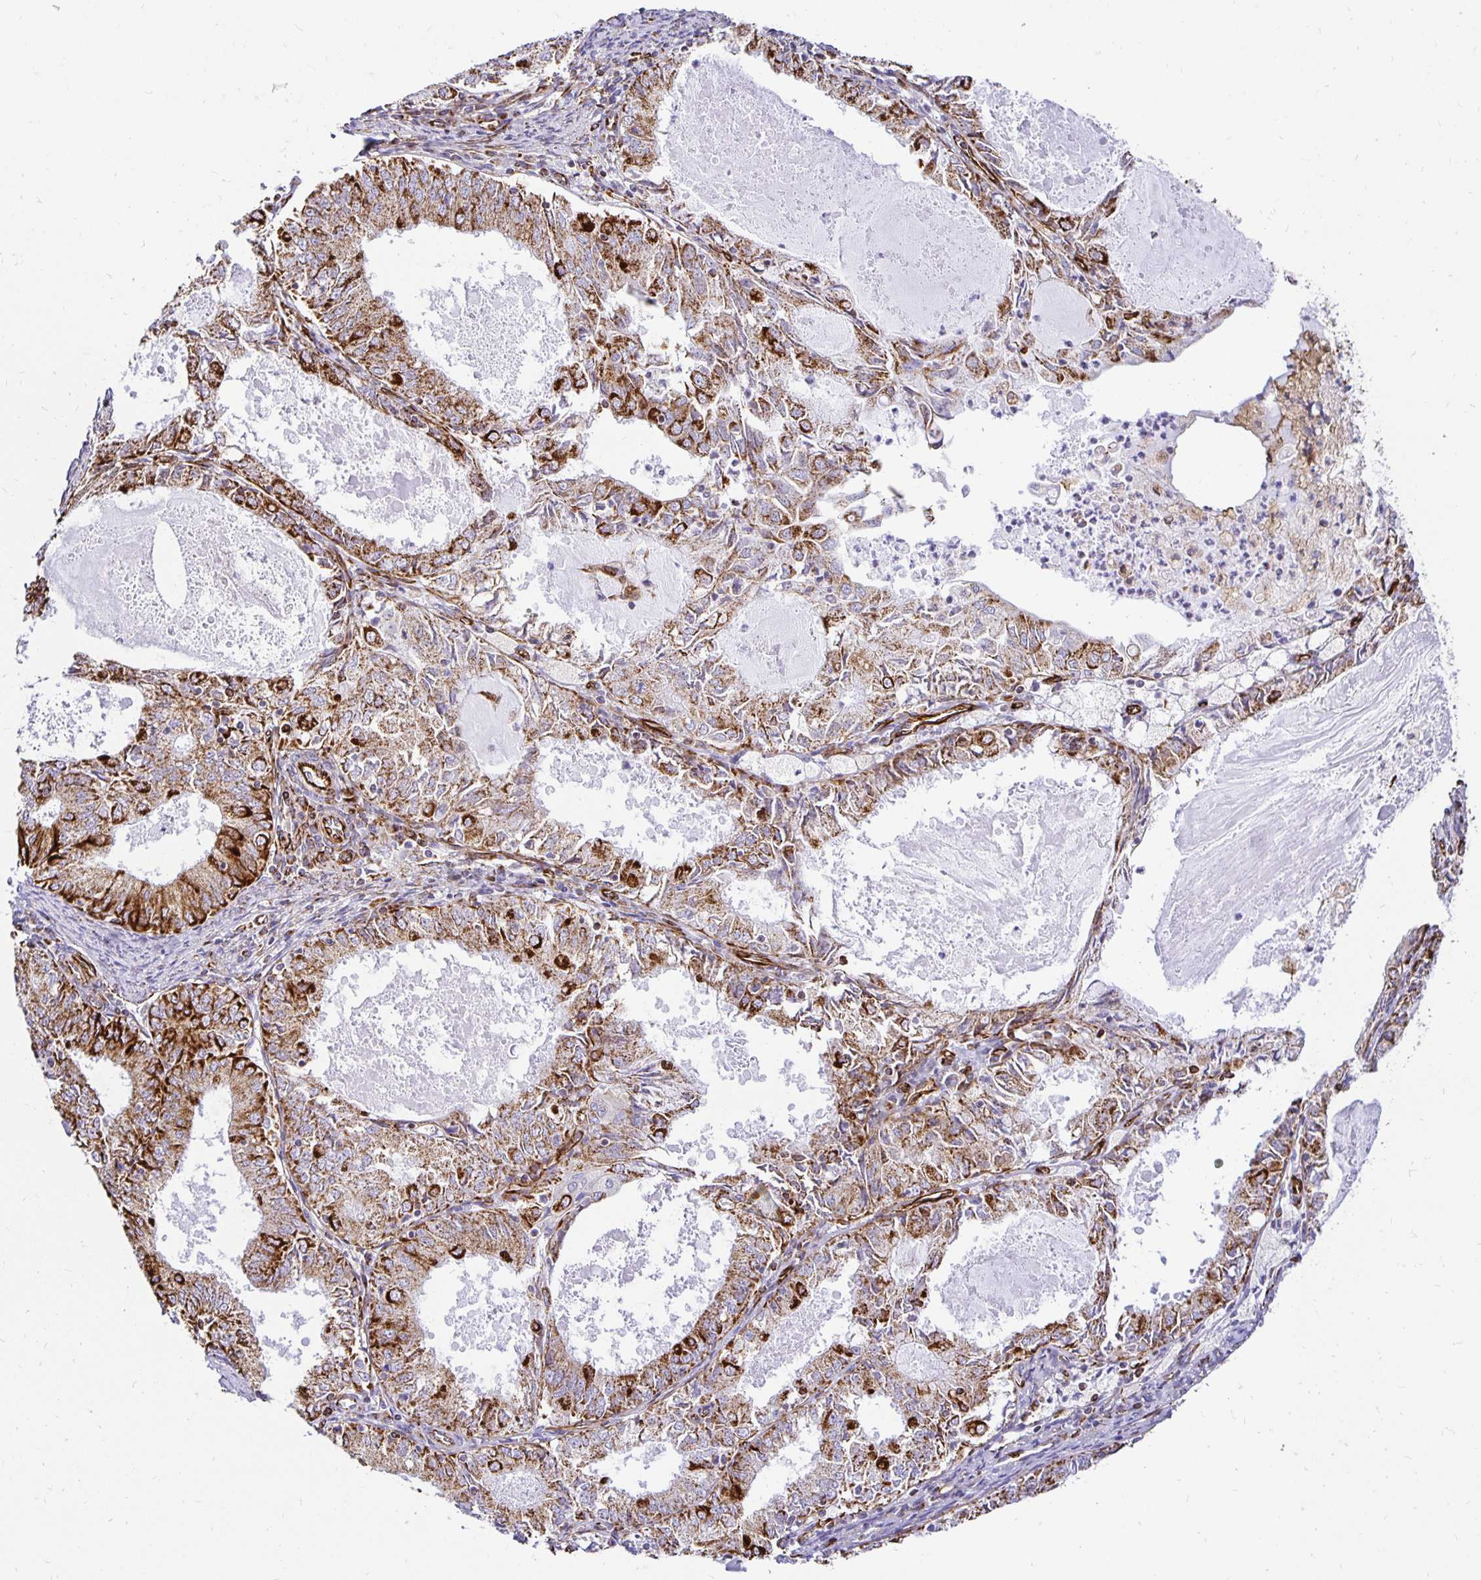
{"staining": {"intensity": "strong", "quantity": "25%-75%", "location": "cytoplasmic/membranous"}, "tissue": "endometrial cancer", "cell_type": "Tumor cells", "image_type": "cancer", "snomed": [{"axis": "morphology", "description": "Adenocarcinoma, NOS"}, {"axis": "topography", "description": "Endometrium"}], "caption": "Strong cytoplasmic/membranous protein staining is seen in about 25%-75% of tumor cells in endometrial adenocarcinoma.", "gene": "PLAAT2", "patient": {"sex": "female", "age": 57}}